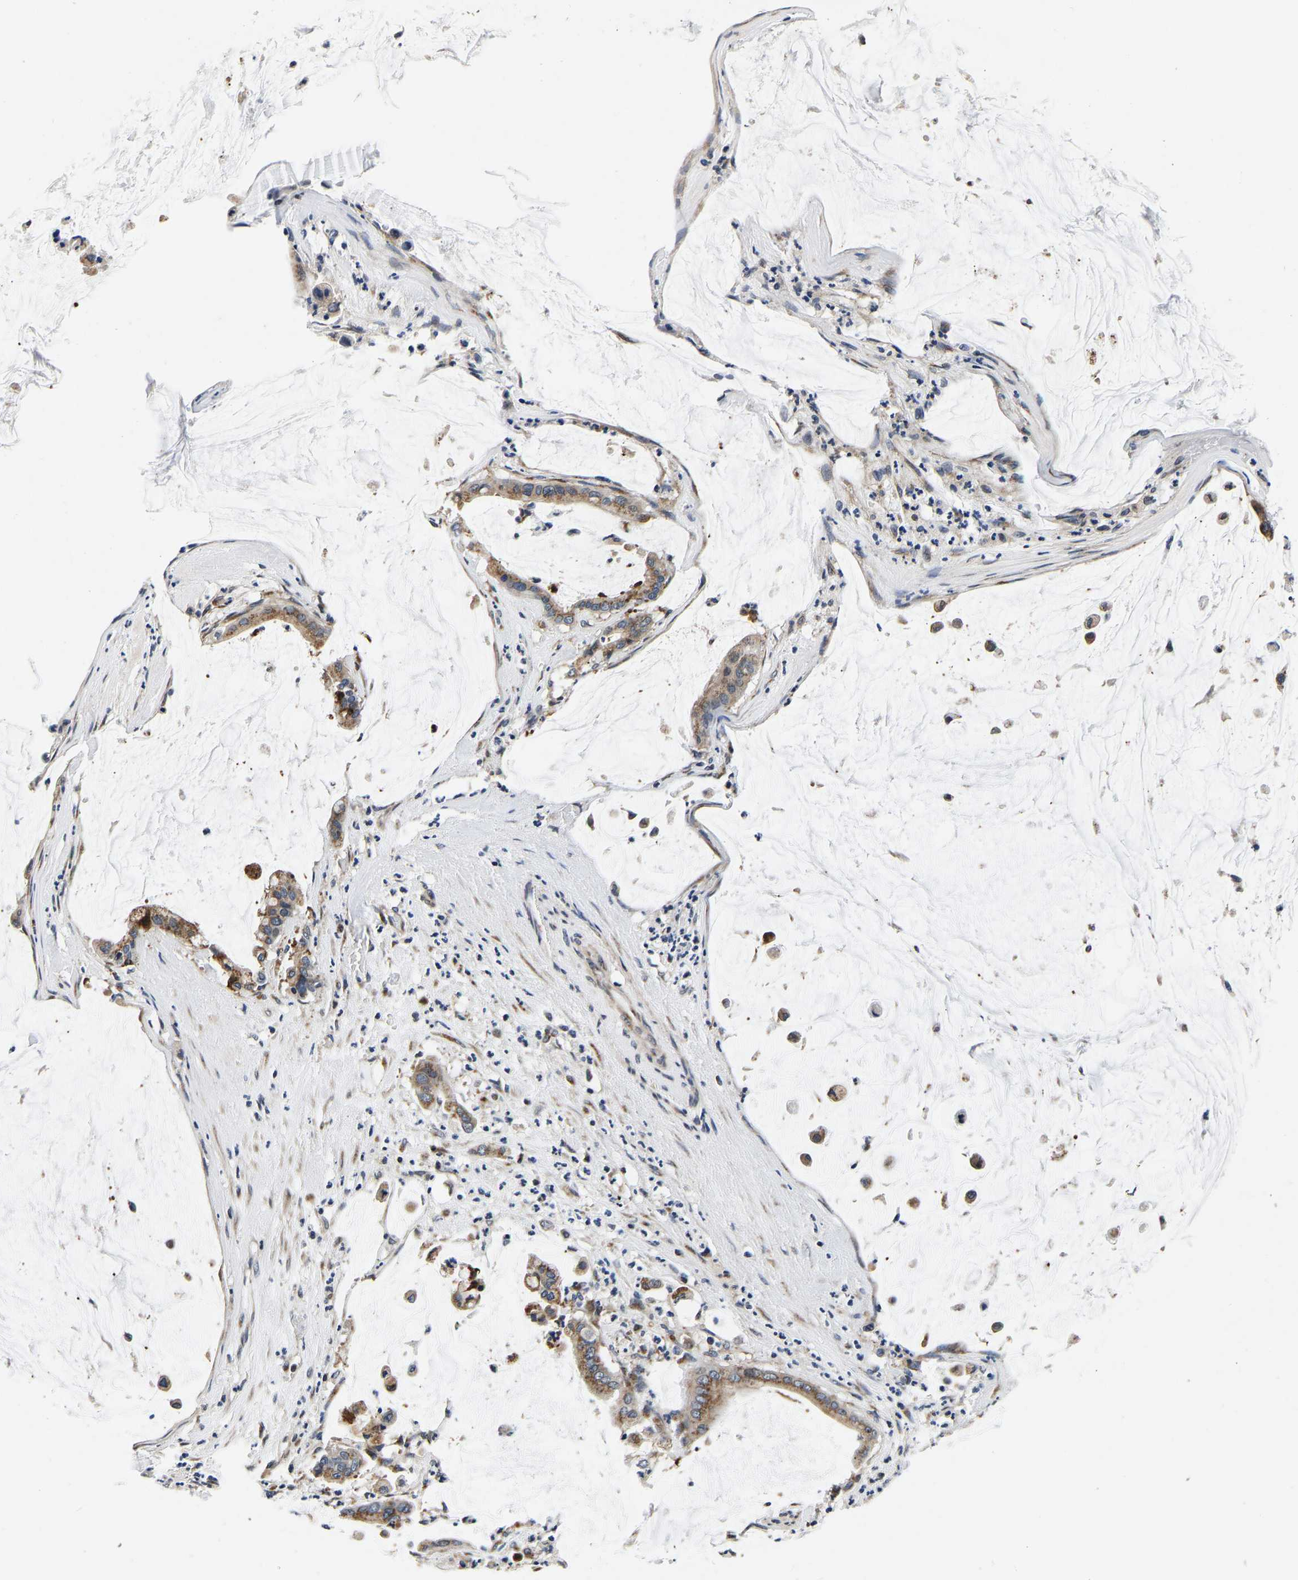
{"staining": {"intensity": "moderate", "quantity": ">75%", "location": "cytoplasmic/membranous"}, "tissue": "pancreatic cancer", "cell_type": "Tumor cells", "image_type": "cancer", "snomed": [{"axis": "morphology", "description": "Adenocarcinoma, NOS"}, {"axis": "topography", "description": "Pancreas"}], "caption": "A brown stain shows moderate cytoplasmic/membranous expression of a protein in adenocarcinoma (pancreatic) tumor cells.", "gene": "RABAC1", "patient": {"sex": "male", "age": 41}}